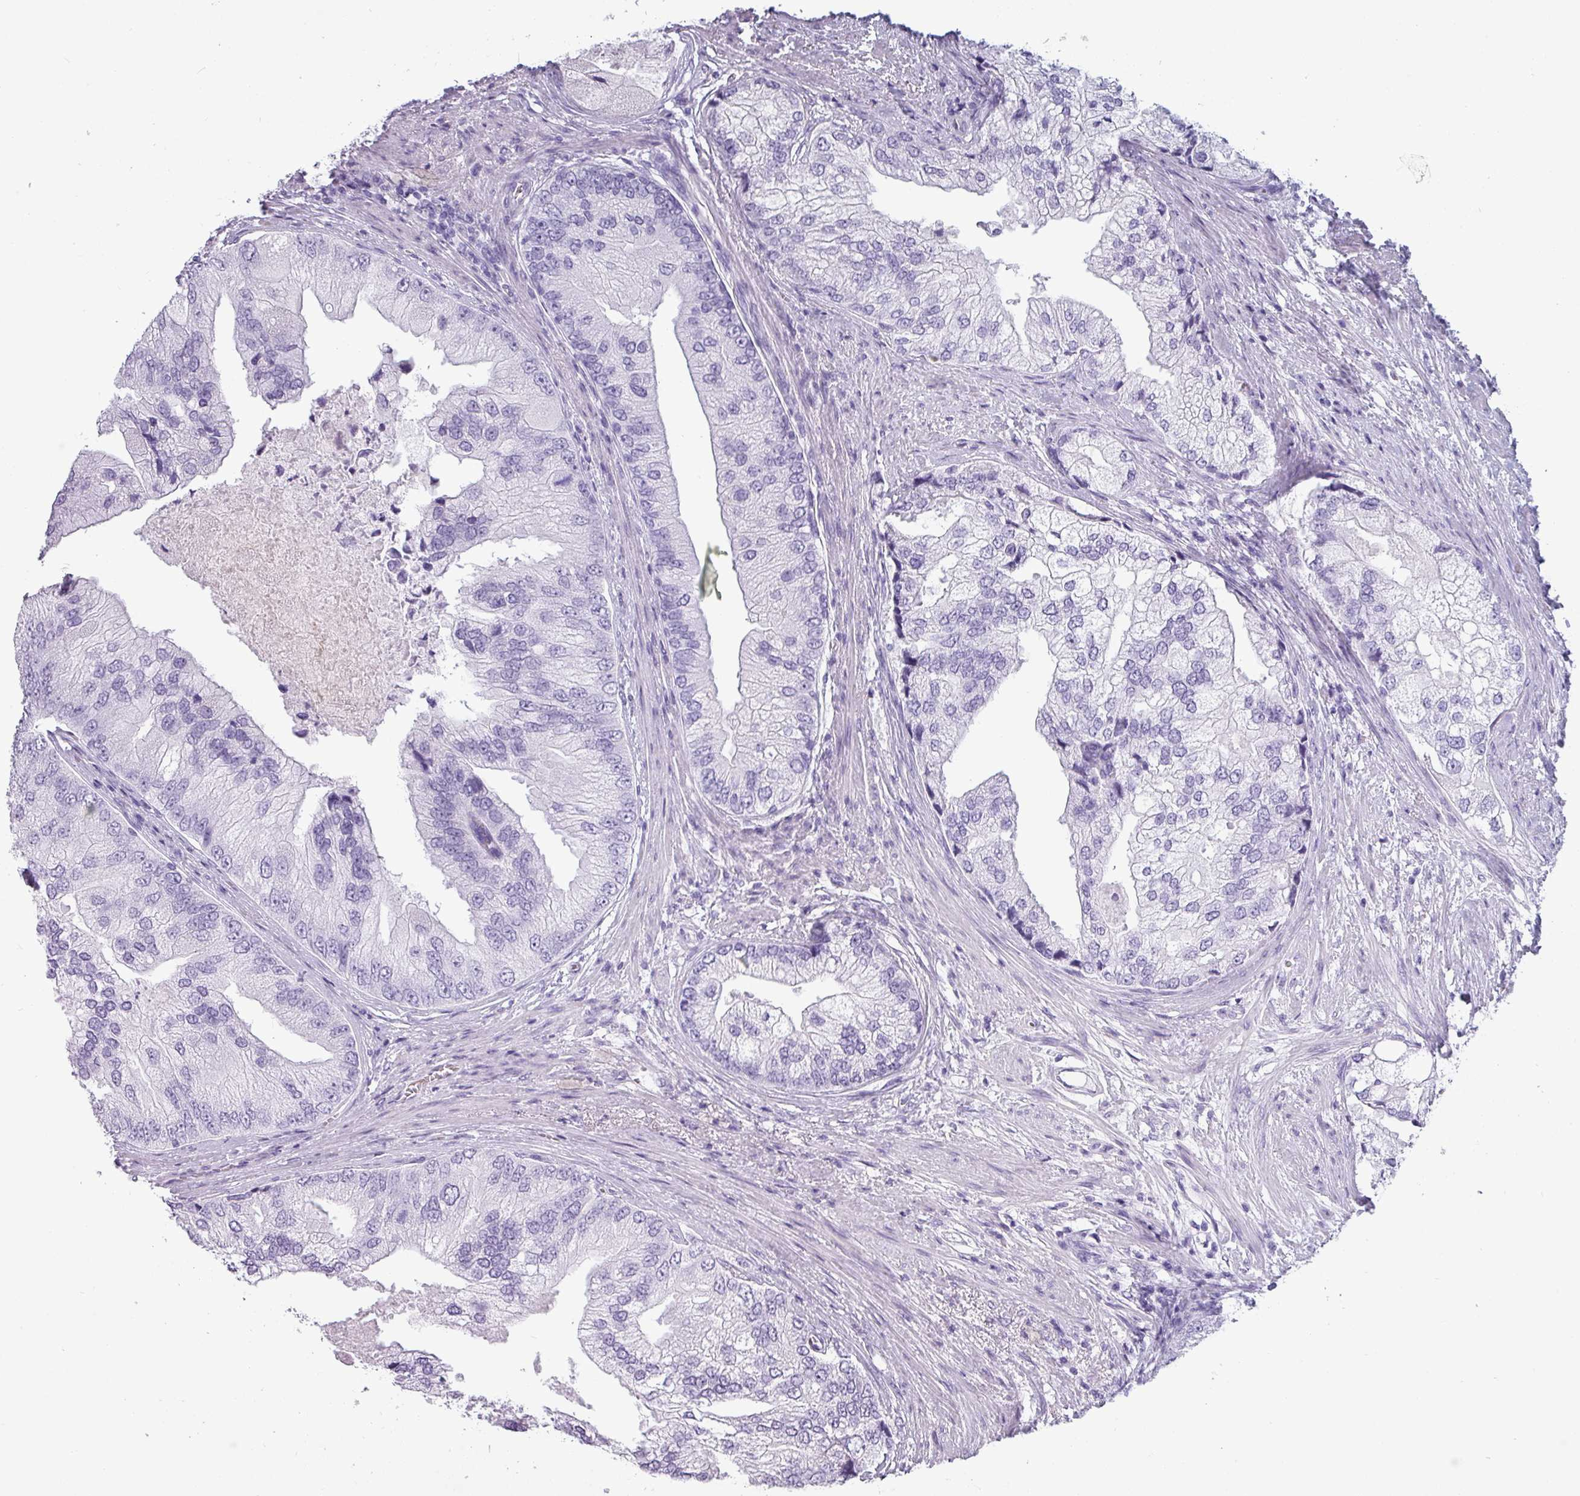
{"staining": {"intensity": "negative", "quantity": "none", "location": "none"}, "tissue": "prostate cancer", "cell_type": "Tumor cells", "image_type": "cancer", "snomed": [{"axis": "morphology", "description": "Adenocarcinoma, High grade"}, {"axis": "topography", "description": "Prostate"}], "caption": "Histopathology image shows no protein positivity in tumor cells of prostate cancer (high-grade adenocarcinoma) tissue.", "gene": "CRYBB2", "patient": {"sex": "male", "age": 70}}